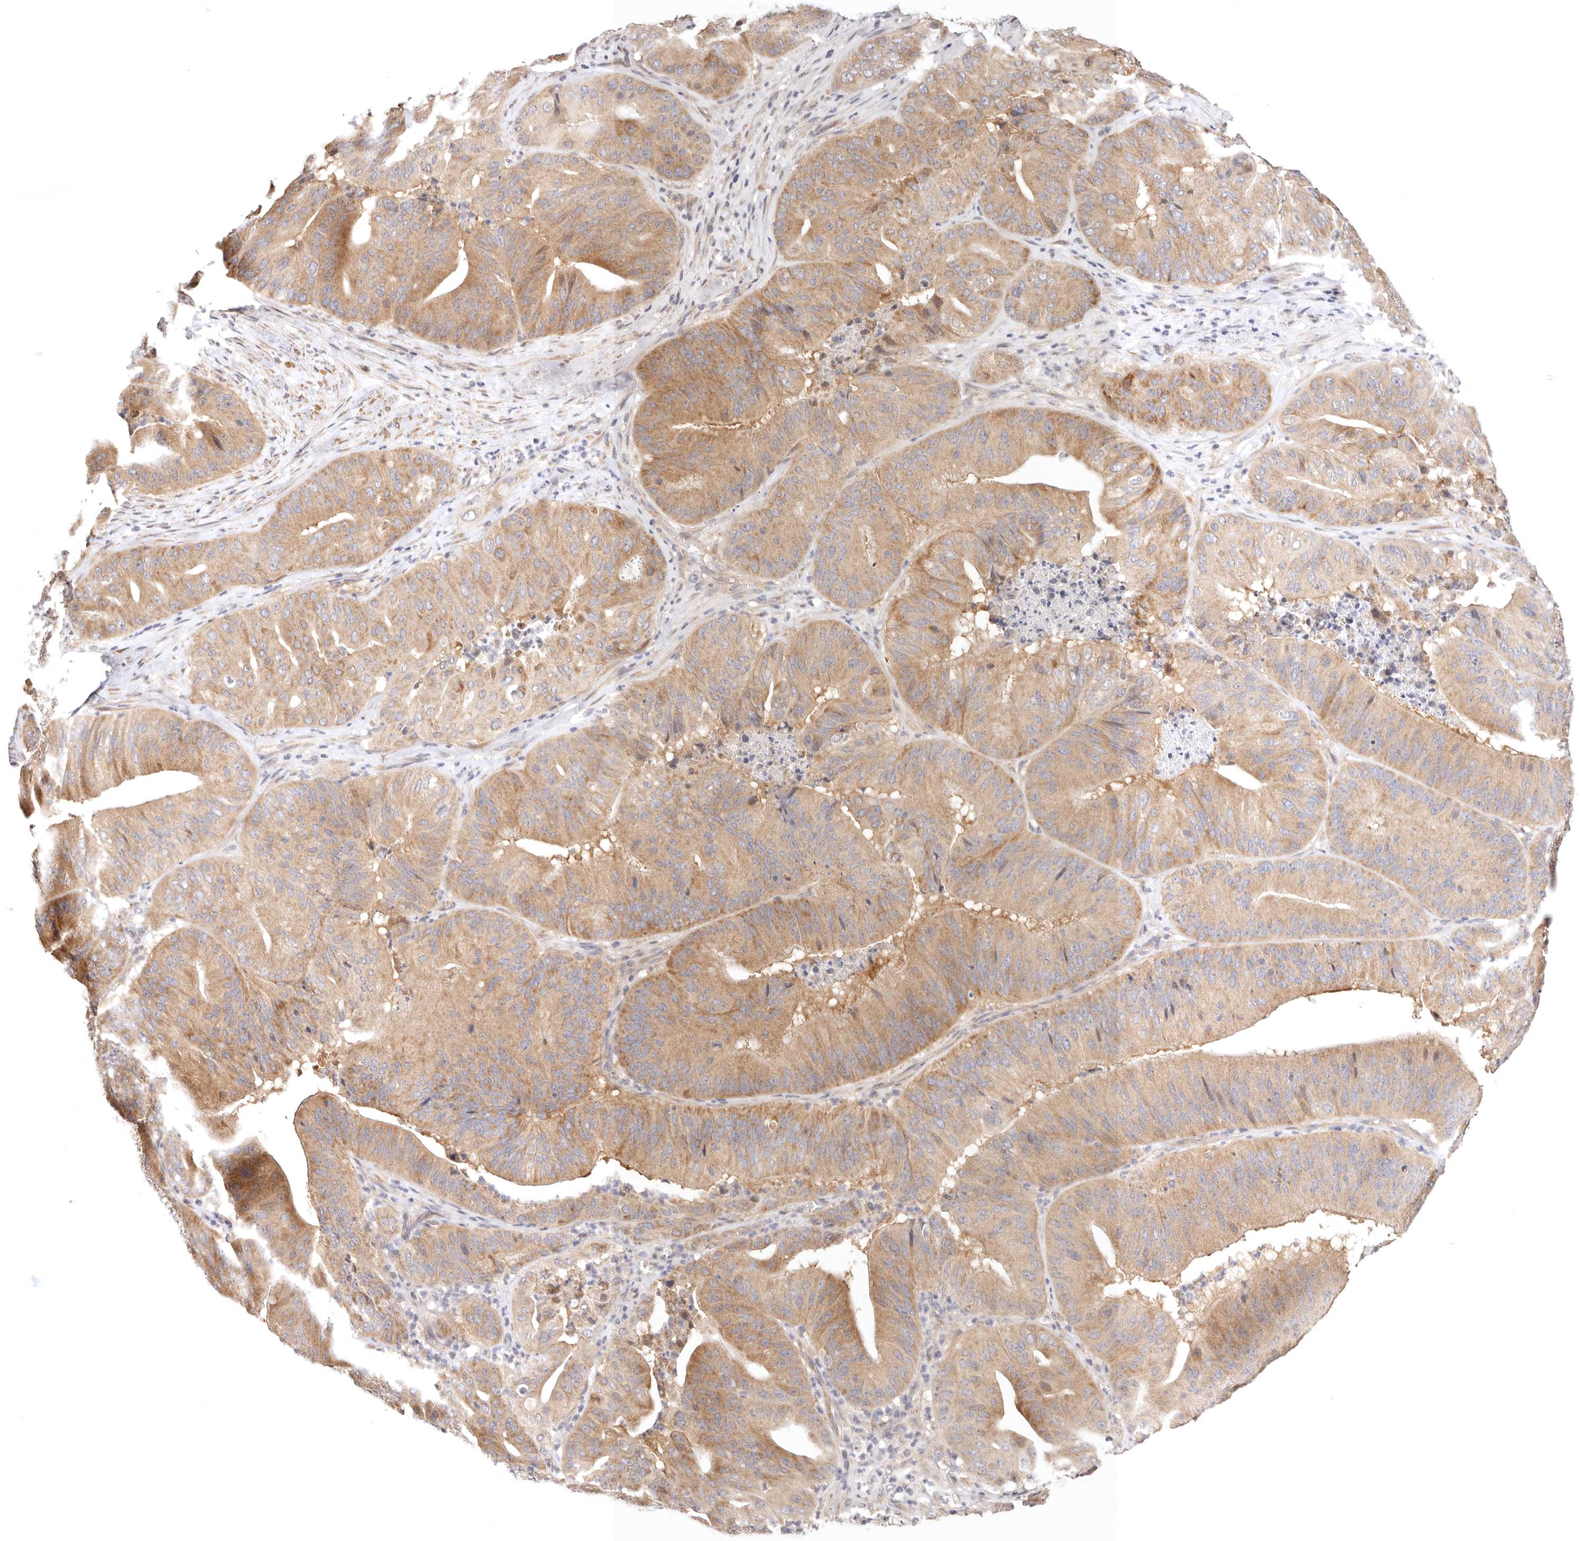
{"staining": {"intensity": "moderate", "quantity": ">75%", "location": "cytoplasmic/membranous"}, "tissue": "pancreatic cancer", "cell_type": "Tumor cells", "image_type": "cancer", "snomed": [{"axis": "morphology", "description": "Adenocarcinoma, NOS"}, {"axis": "topography", "description": "Pancreas"}], "caption": "Immunohistochemical staining of human adenocarcinoma (pancreatic) shows moderate cytoplasmic/membranous protein staining in approximately >75% of tumor cells.", "gene": "KCMF1", "patient": {"sex": "female", "age": 77}}